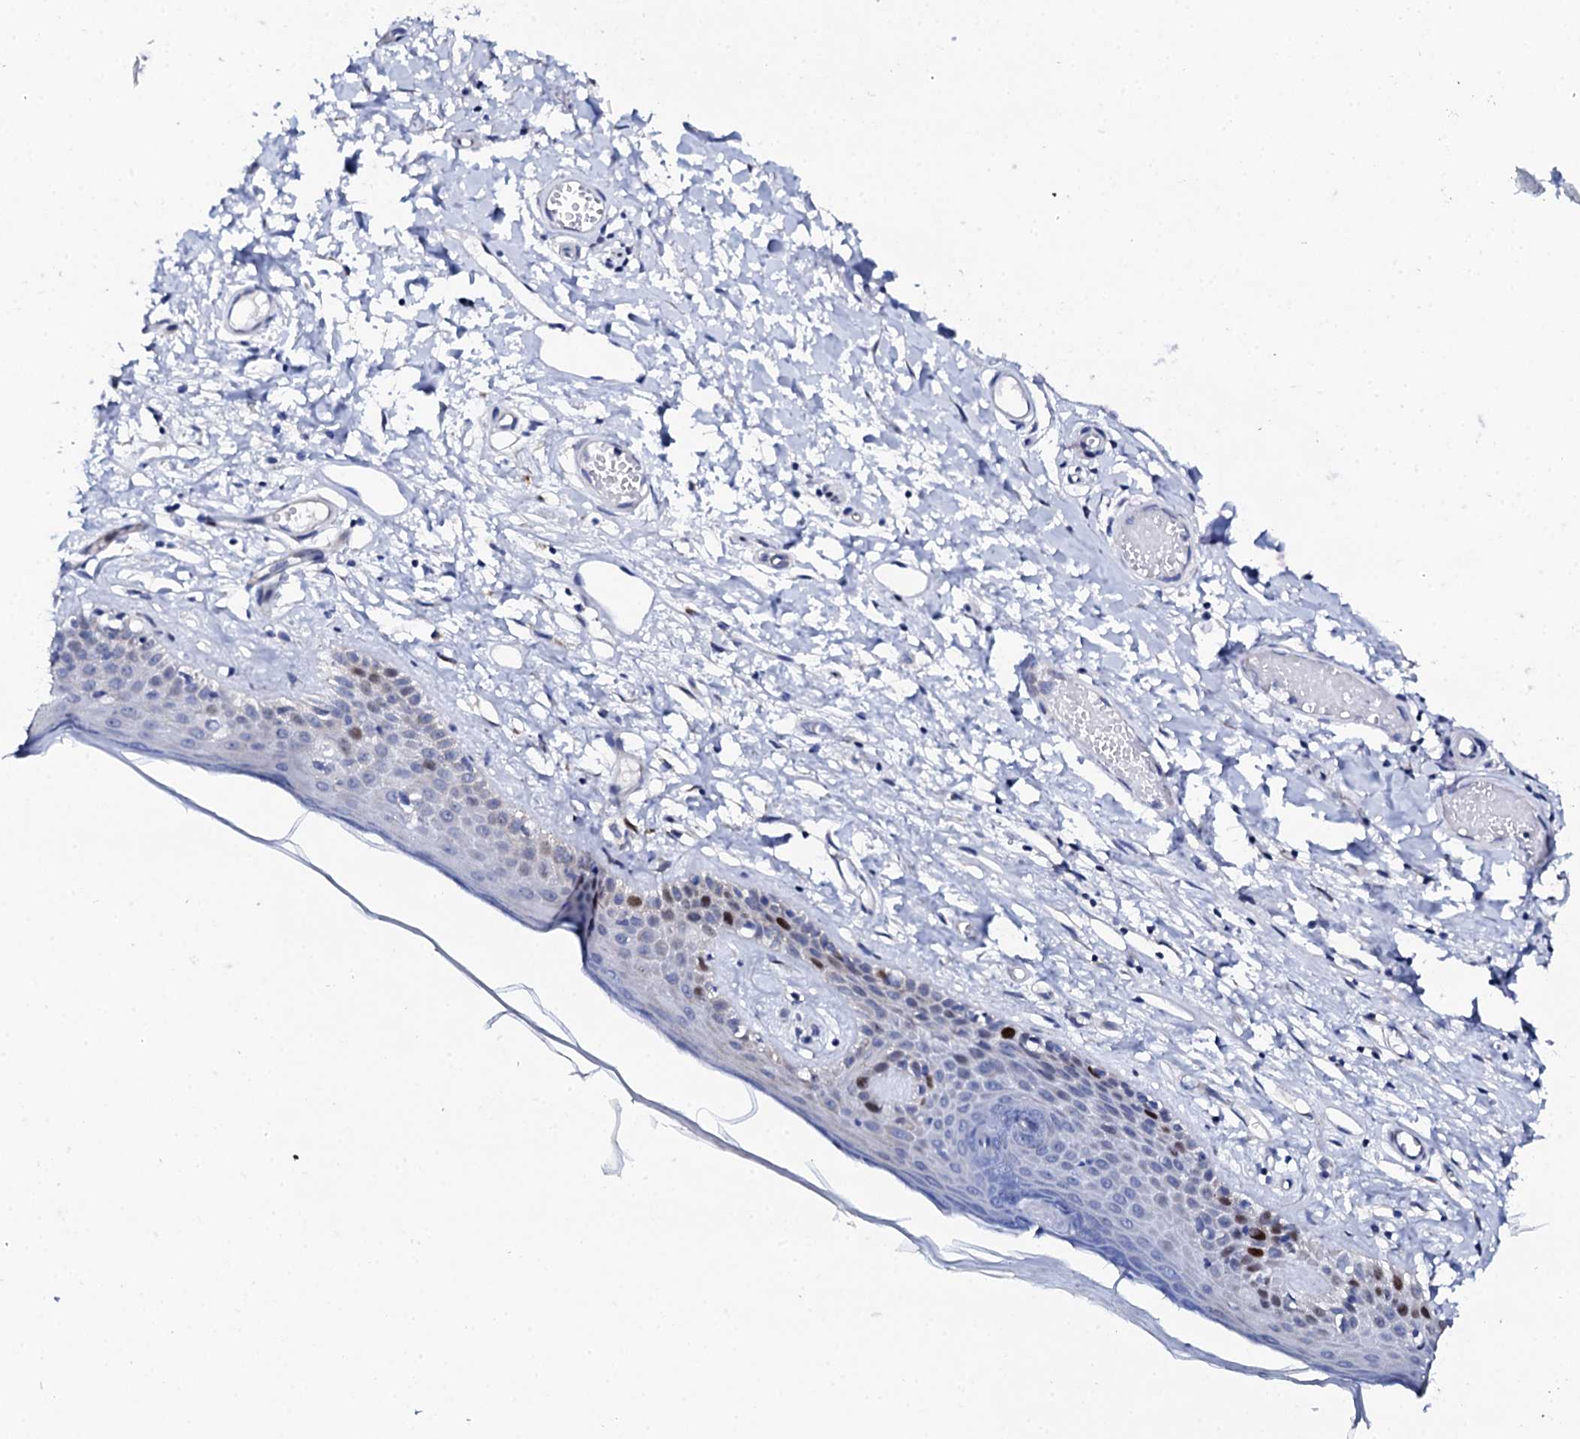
{"staining": {"intensity": "moderate", "quantity": "<25%", "location": "nuclear"}, "tissue": "skin", "cell_type": "Epidermal cells", "image_type": "normal", "snomed": [{"axis": "morphology", "description": "Normal tissue, NOS"}, {"axis": "topography", "description": "Adipose tissue"}, {"axis": "topography", "description": "Vascular tissue"}, {"axis": "topography", "description": "Vulva"}, {"axis": "topography", "description": "Peripheral nerve tissue"}], "caption": "Skin stained for a protein (brown) demonstrates moderate nuclear positive expression in about <25% of epidermal cells.", "gene": "NUDT13", "patient": {"sex": "female", "age": 86}}